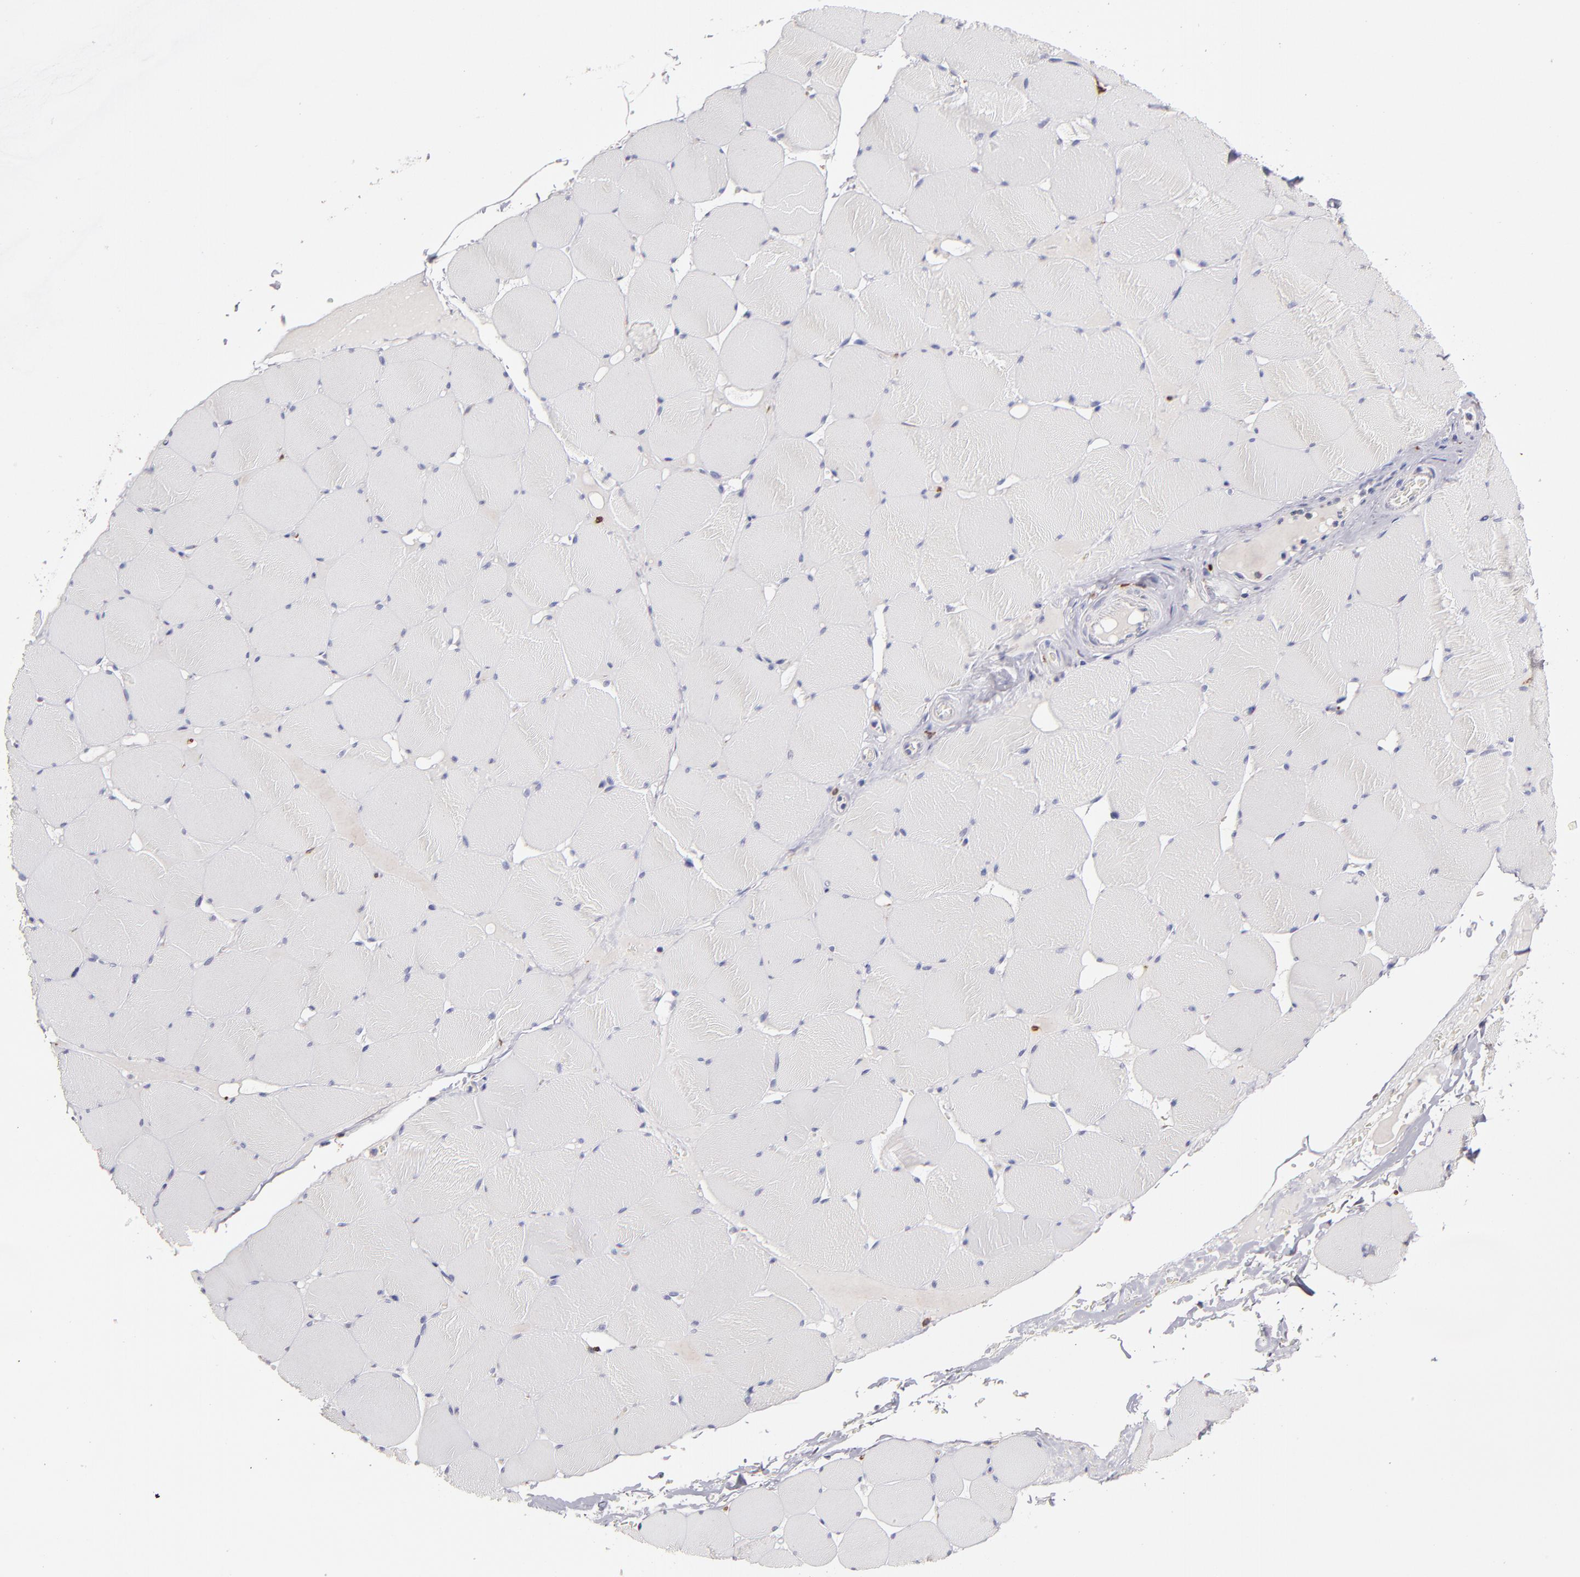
{"staining": {"intensity": "negative", "quantity": "none", "location": "none"}, "tissue": "skeletal muscle", "cell_type": "Myocytes", "image_type": "normal", "snomed": [{"axis": "morphology", "description": "Normal tissue, NOS"}, {"axis": "topography", "description": "Skeletal muscle"}], "caption": "Immunohistochemical staining of benign skeletal muscle exhibits no significant positivity in myocytes.", "gene": "GLDC", "patient": {"sex": "male", "age": 62}}